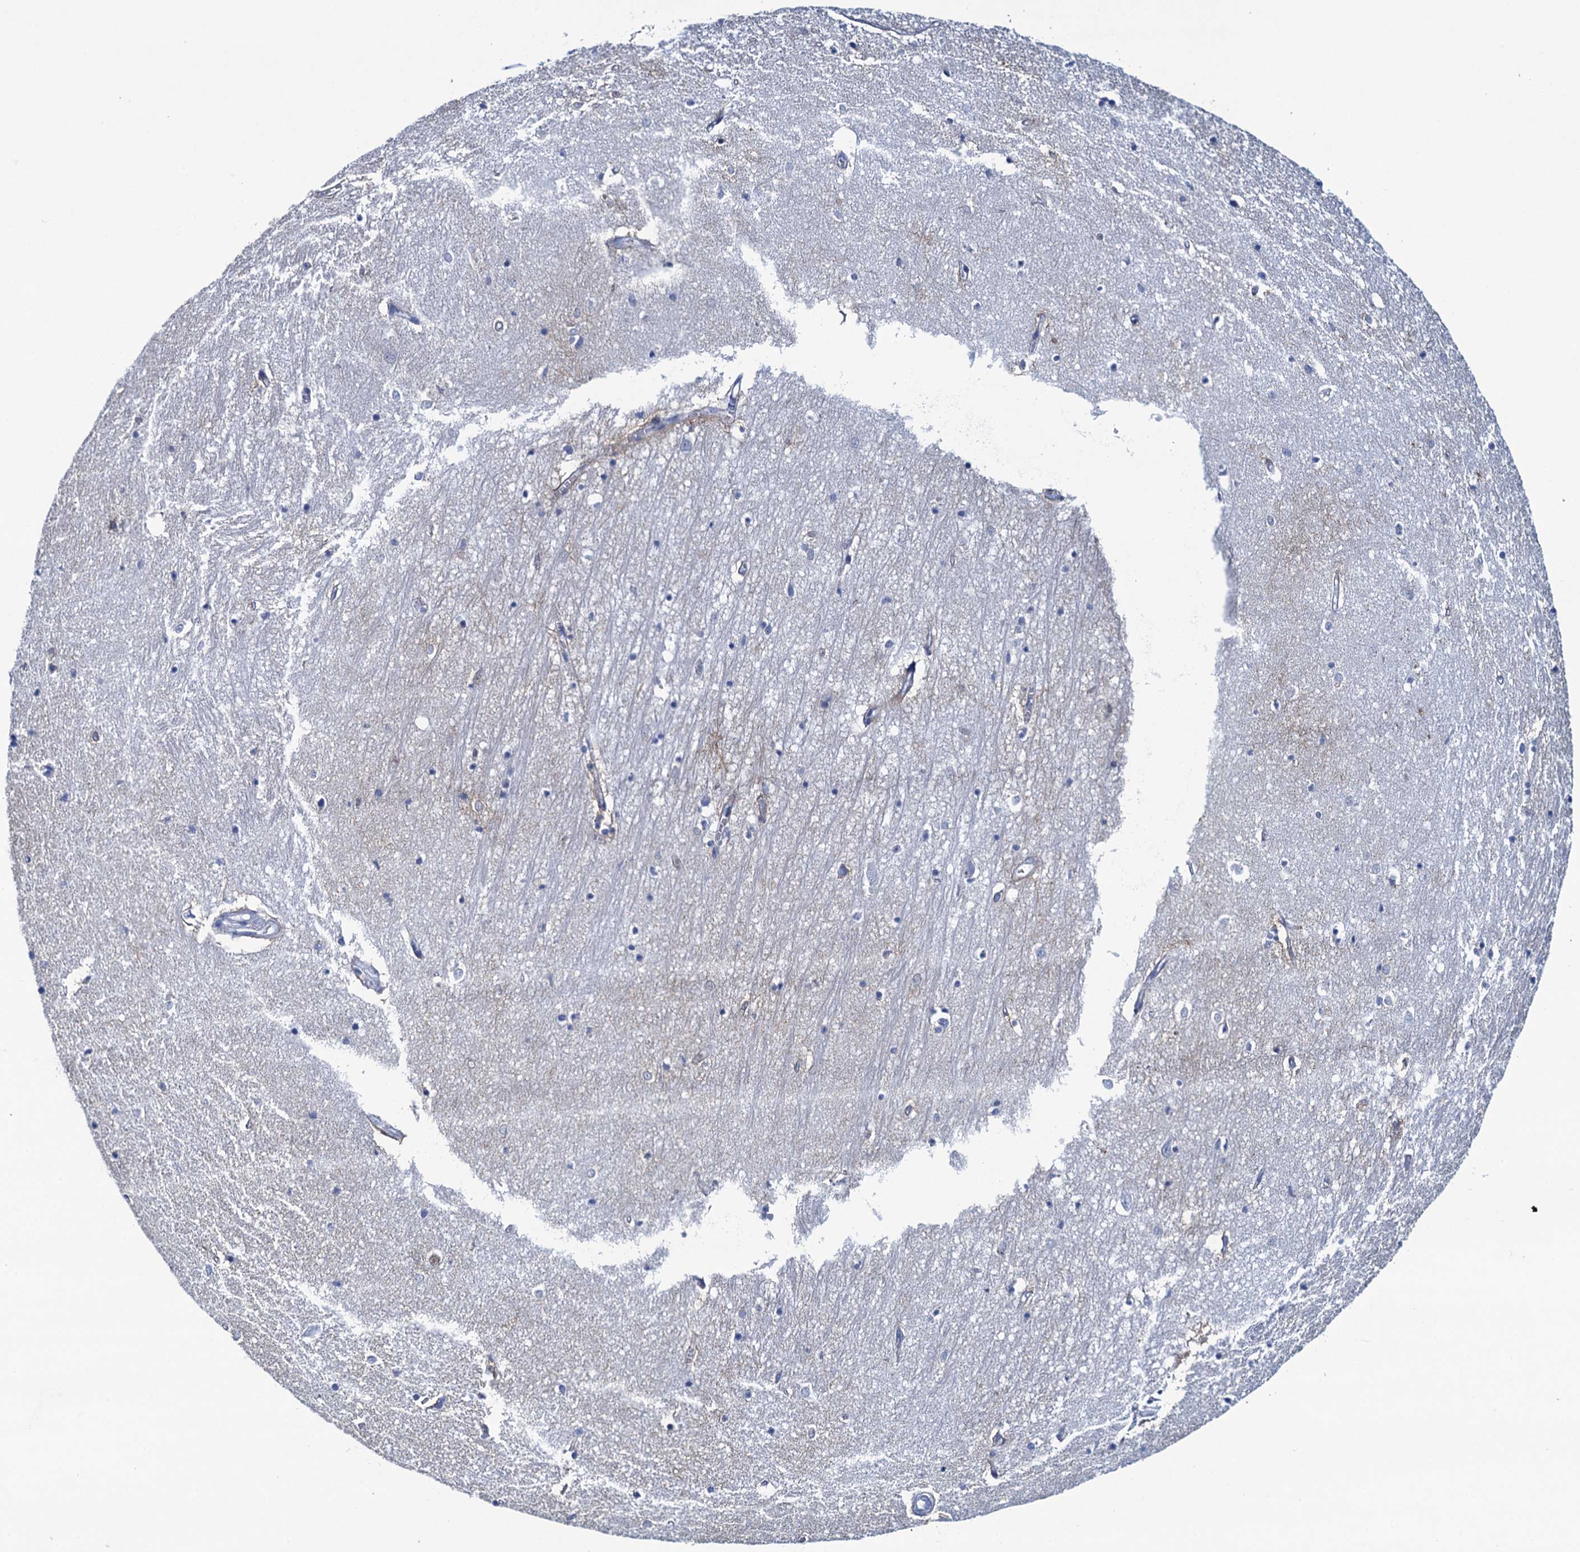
{"staining": {"intensity": "negative", "quantity": "none", "location": "none"}, "tissue": "hippocampus", "cell_type": "Glial cells", "image_type": "normal", "snomed": [{"axis": "morphology", "description": "Normal tissue, NOS"}, {"axis": "topography", "description": "Hippocampus"}], "caption": "High magnification brightfield microscopy of normal hippocampus stained with DAB (brown) and counterstained with hematoxylin (blue): glial cells show no significant expression. (DAB (3,3'-diaminobenzidine) IHC visualized using brightfield microscopy, high magnification).", "gene": "RHCG", "patient": {"sex": "female", "age": 64}}